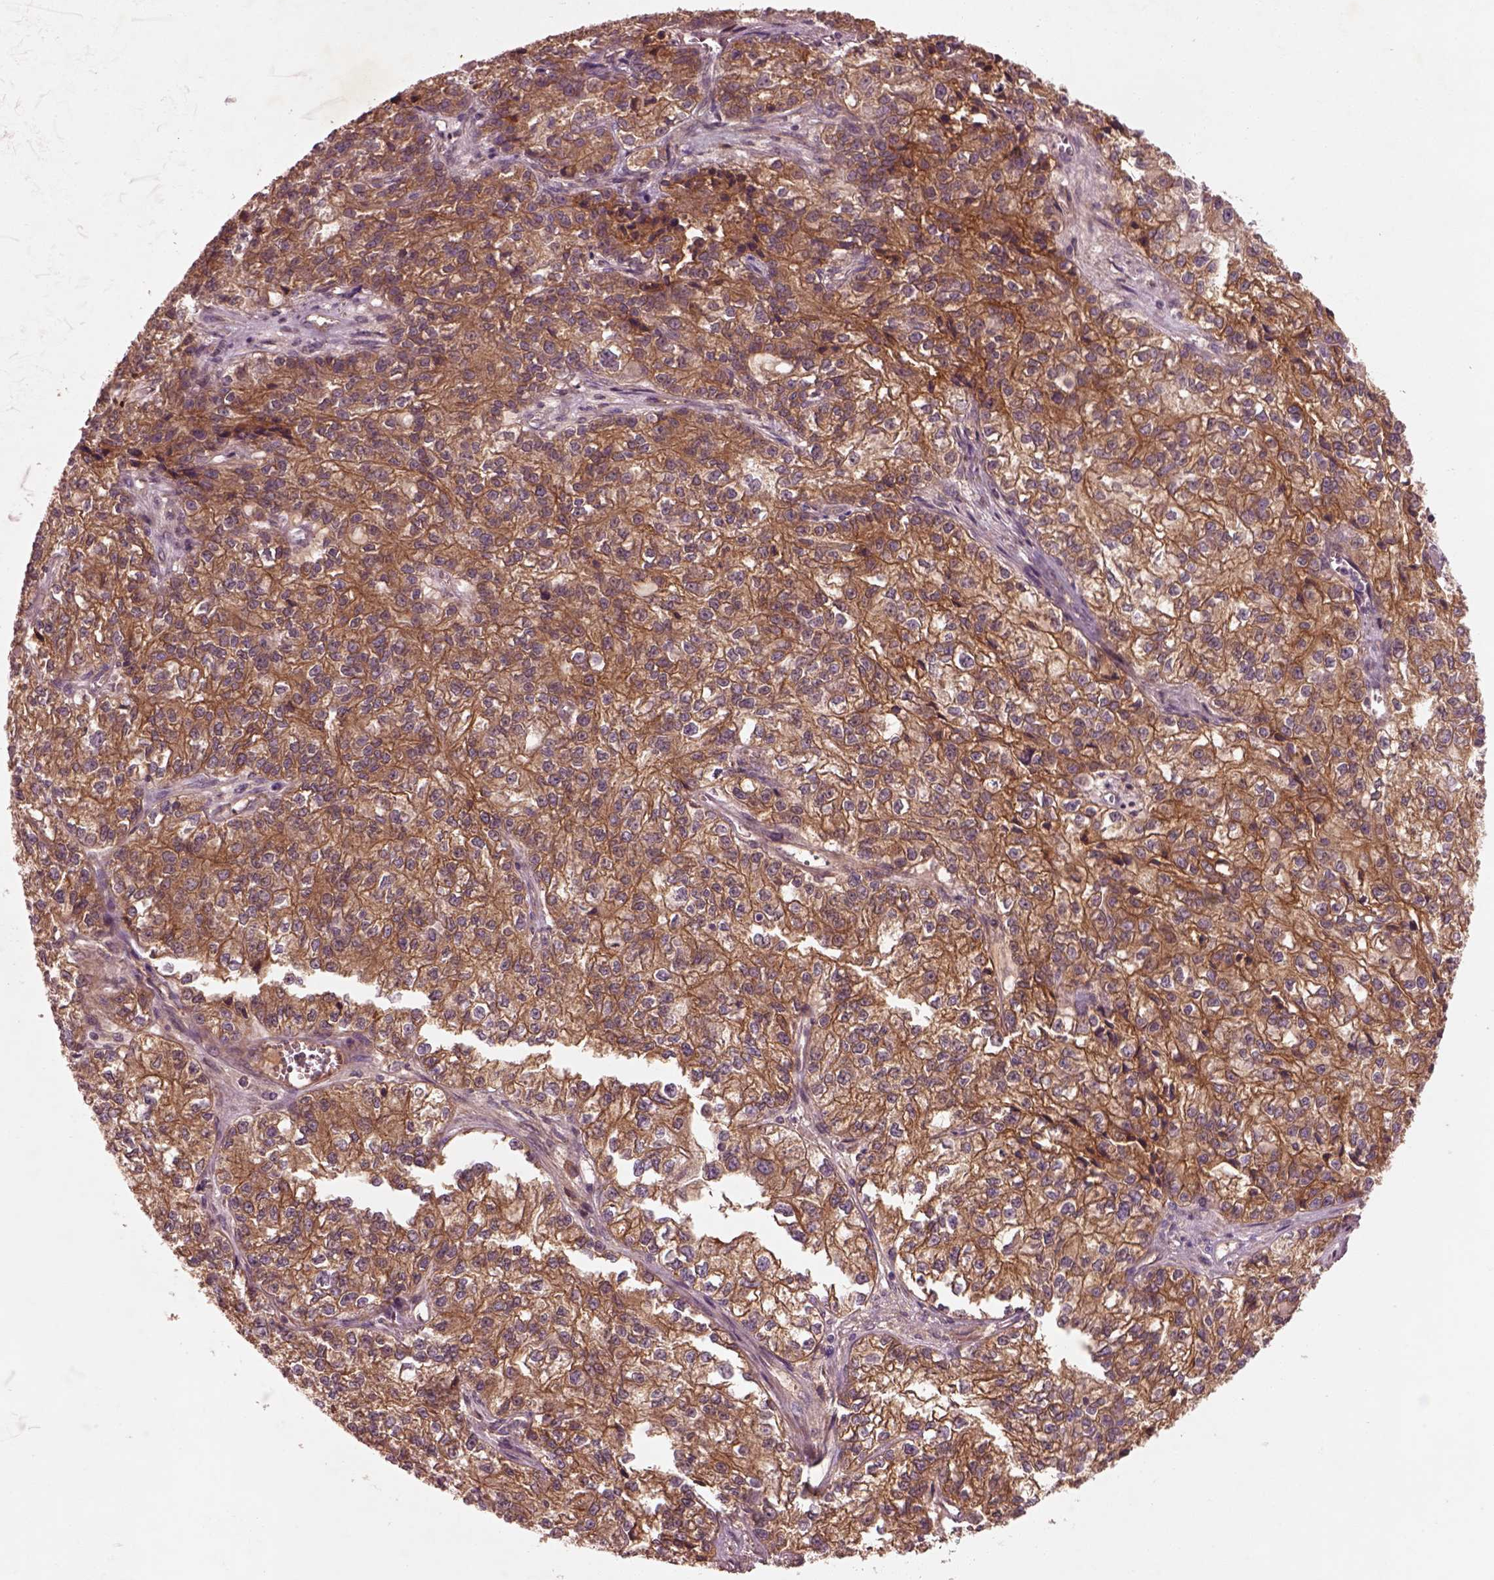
{"staining": {"intensity": "moderate", "quantity": ">75%", "location": "cytoplasmic/membranous"}, "tissue": "ovarian cancer", "cell_type": "Tumor cells", "image_type": "cancer", "snomed": [{"axis": "morphology", "description": "Carcinoma, endometroid"}, {"axis": "topography", "description": "Ovary"}], "caption": "The immunohistochemical stain shows moderate cytoplasmic/membranous staining in tumor cells of endometroid carcinoma (ovarian) tissue.", "gene": "FAM234A", "patient": {"sex": "female", "age": 64}}